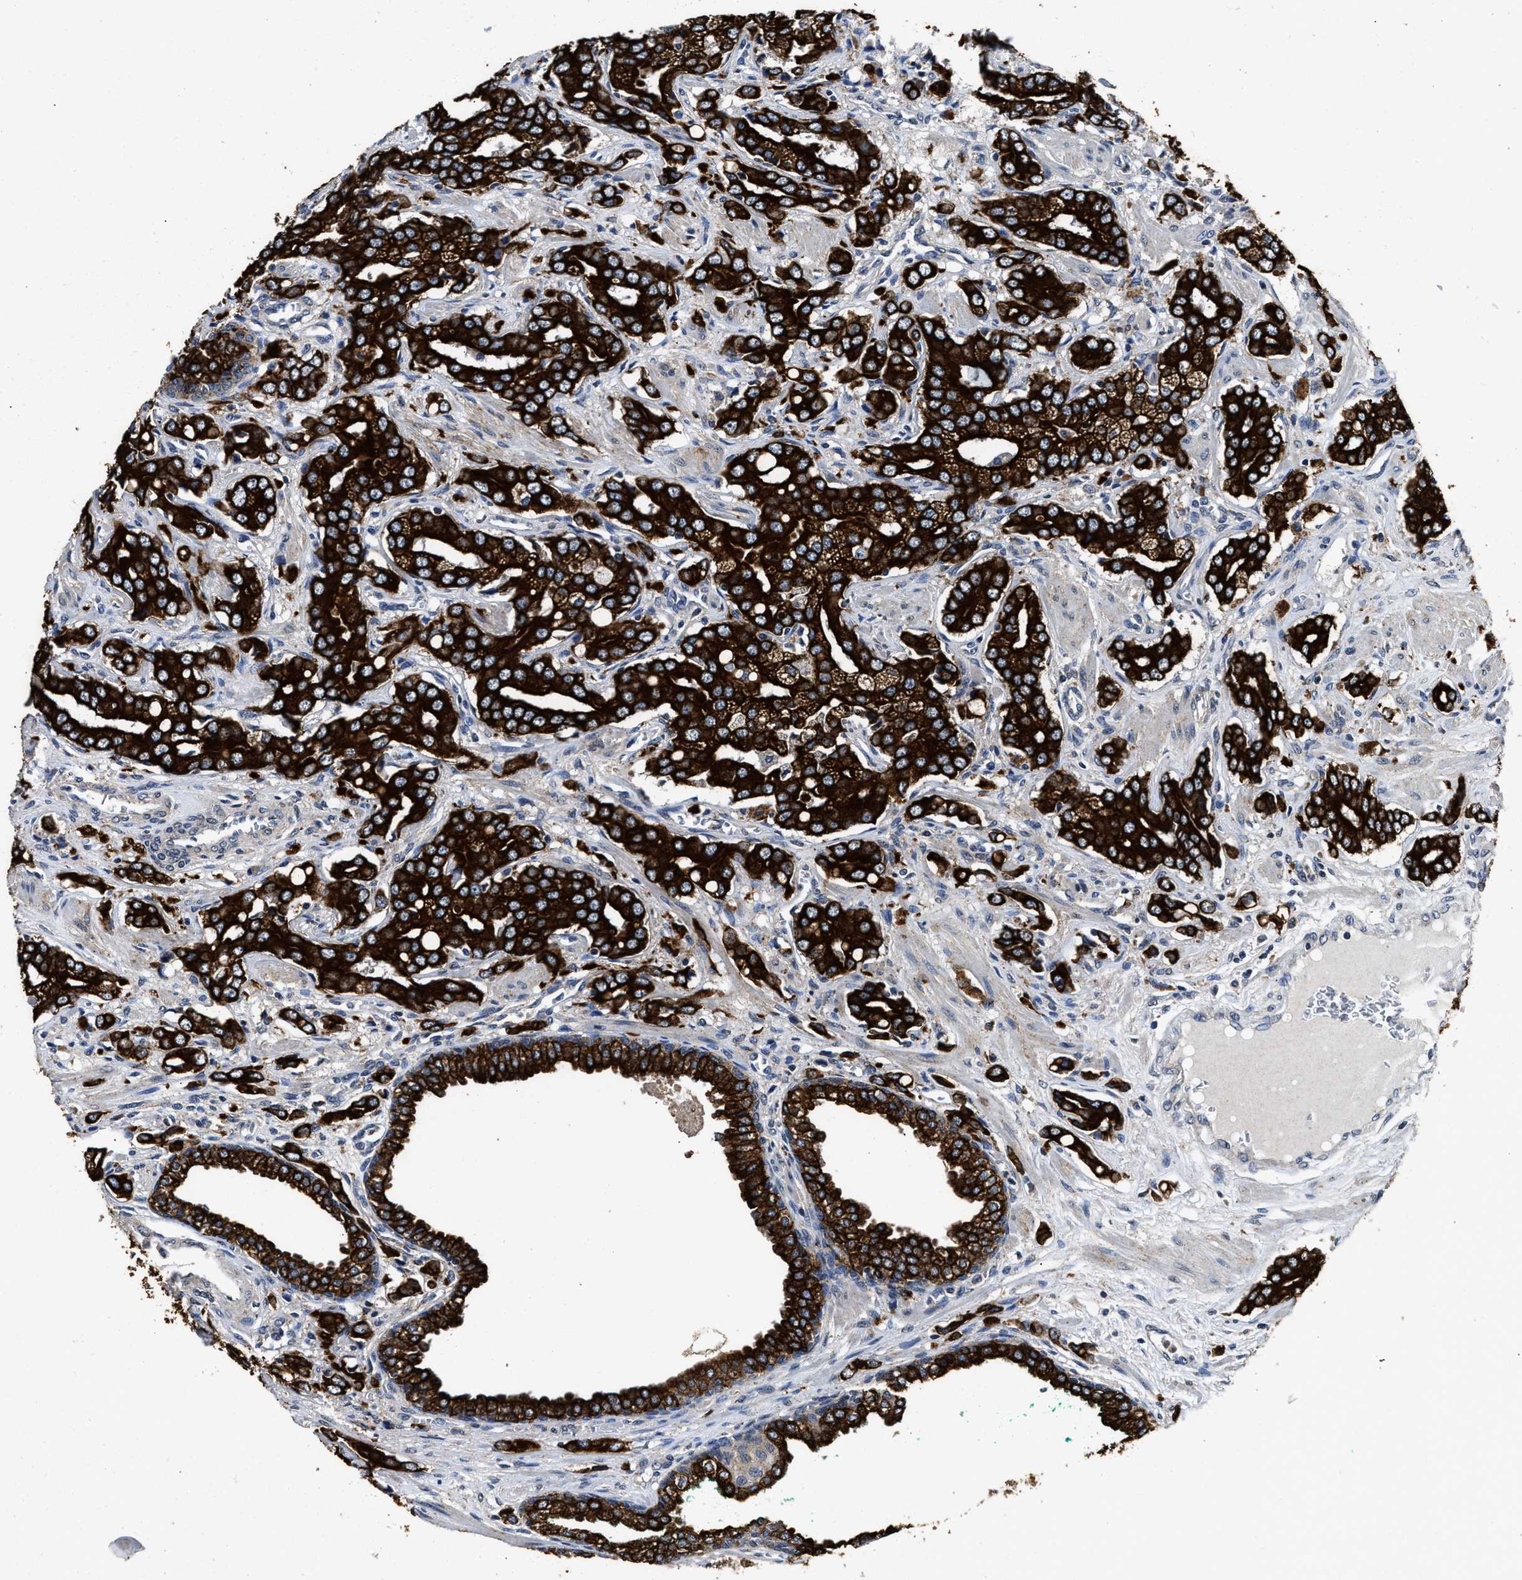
{"staining": {"intensity": "strong", "quantity": ">75%", "location": "cytoplasmic/membranous"}, "tissue": "prostate cancer", "cell_type": "Tumor cells", "image_type": "cancer", "snomed": [{"axis": "morphology", "description": "Adenocarcinoma, High grade"}, {"axis": "topography", "description": "Prostate"}], "caption": "Prostate high-grade adenocarcinoma was stained to show a protein in brown. There is high levels of strong cytoplasmic/membranous staining in about >75% of tumor cells.", "gene": "CTNNA1", "patient": {"sex": "male", "age": 52}}